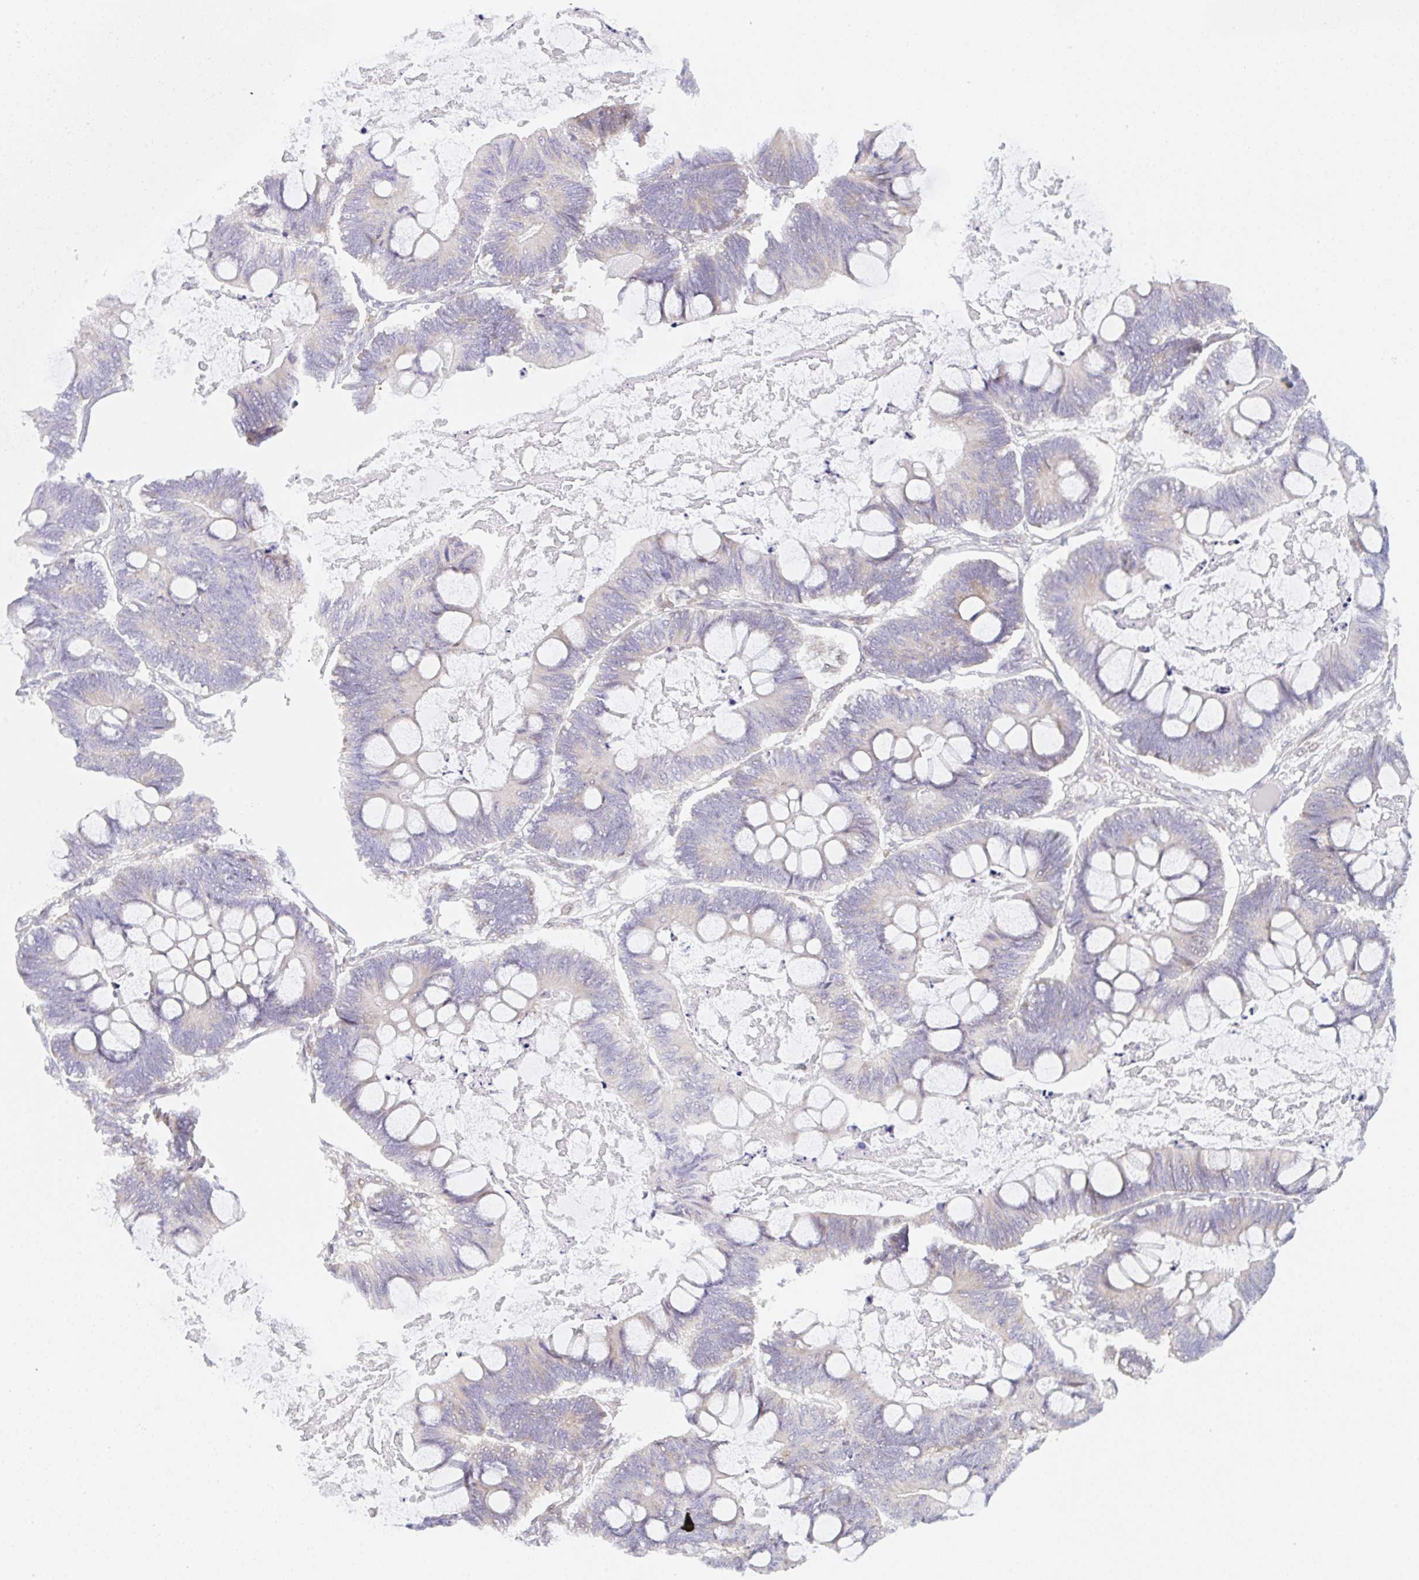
{"staining": {"intensity": "negative", "quantity": "none", "location": "none"}, "tissue": "ovarian cancer", "cell_type": "Tumor cells", "image_type": "cancer", "snomed": [{"axis": "morphology", "description": "Cystadenocarcinoma, mucinous, NOS"}, {"axis": "topography", "description": "Ovary"}], "caption": "Immunohistochemistry of human ovarian cancer (mucinous cystadenocarcinoma) displays no staining in tumor cells. The staining is performed using DAB brown chromogen with nuclei counter-stained in using hematoxylin.", "gene": "TBPL2", "patient": {"sex": "female", "age": 61}}